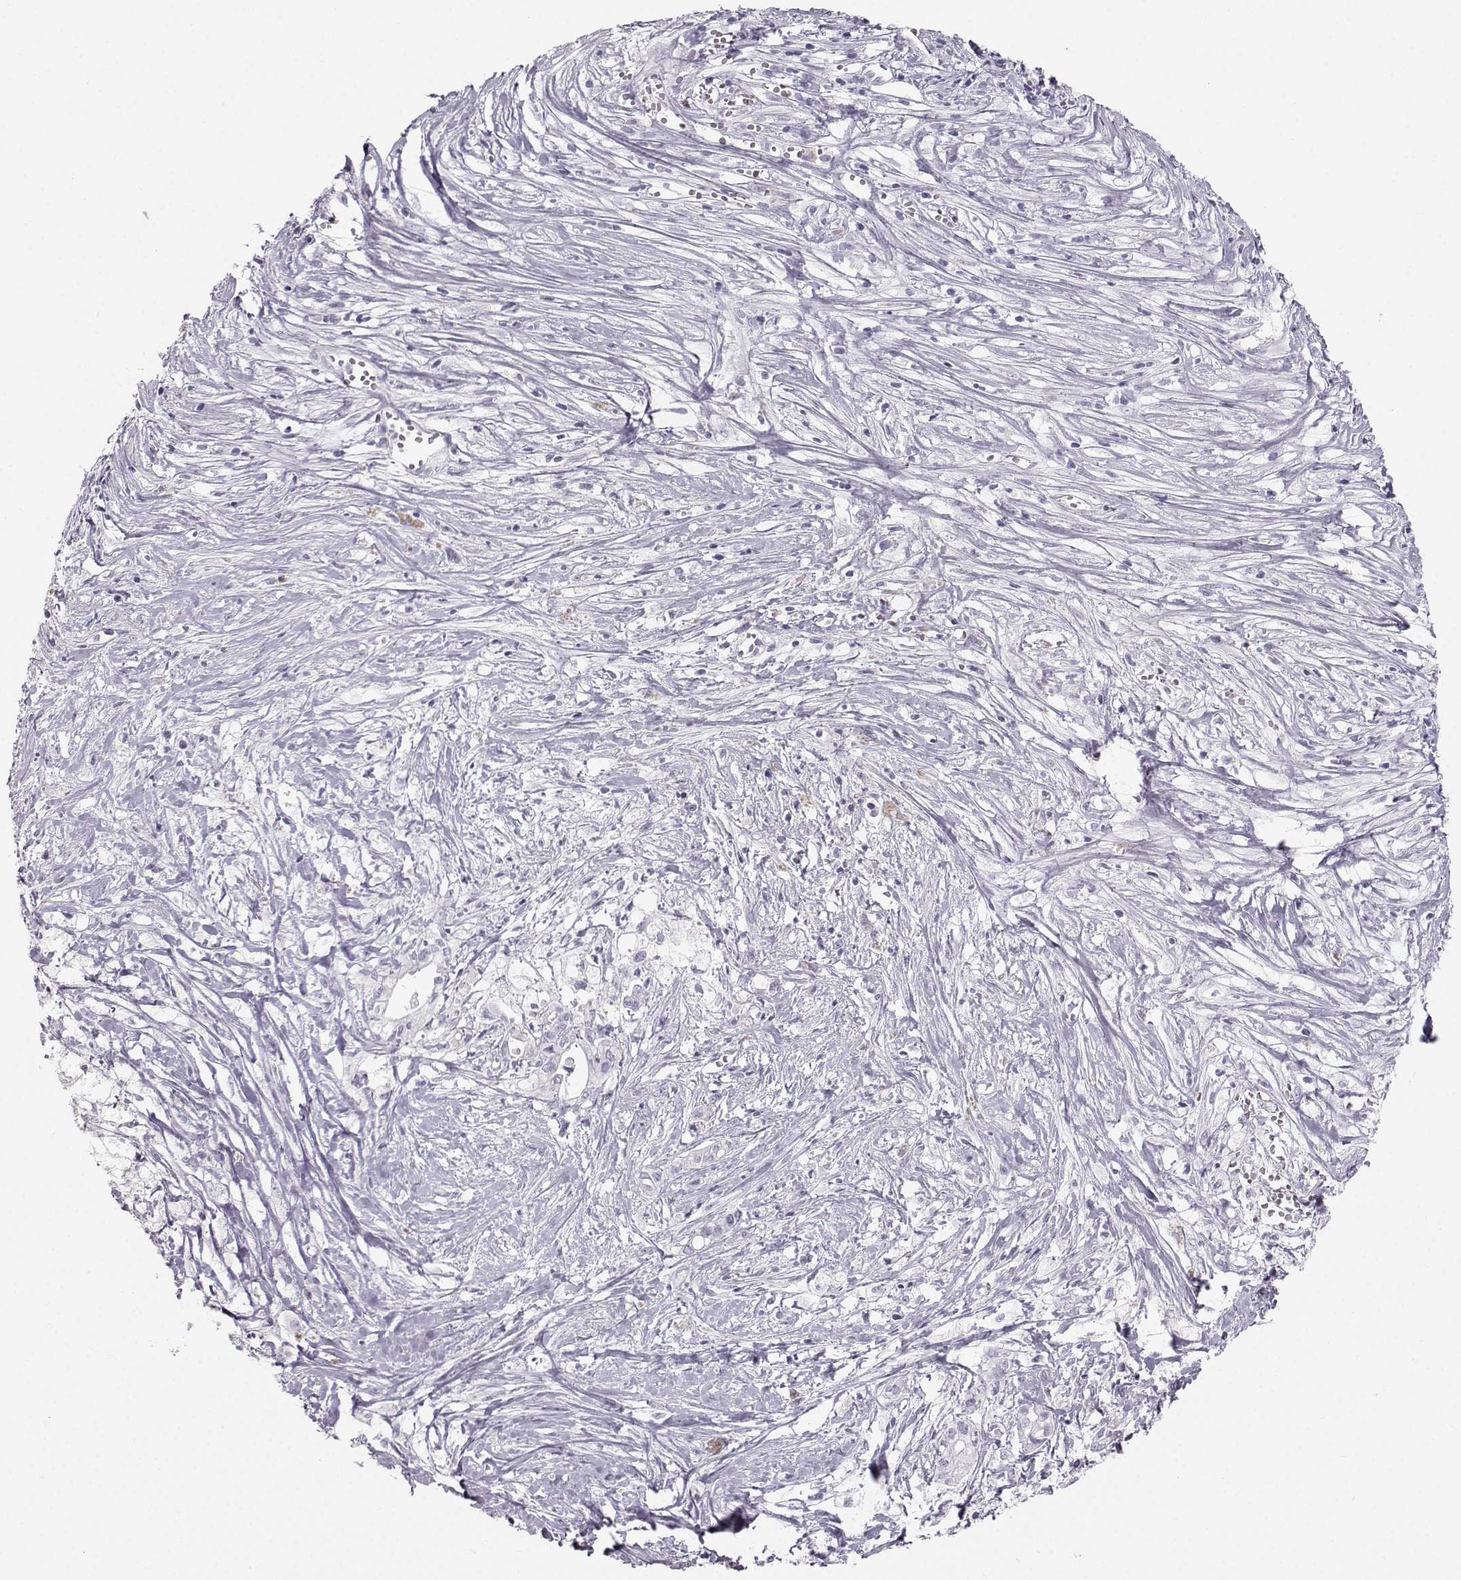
{"staining": {"intensity": "negative", "quantity": "none", "location": "none"}, "tissue": "pancreatic cancer", "cell_type": "Tumor cells", "image_type": "cancer", "snomed": [{"axis": "morphology", "description": "Adenocarcinoma, NOS"}, {"axis": "topography", "description": "Pancreas"}], "caption": "IHC image of human pancreatic cancer (adenocarcinoma) stained for a protein (brown), which displays no staining in tumor cells. (IHC, brightfield microscopy, high magnification).", "gene": "CASR", "patient": {"sex": "male", "age": 71}}